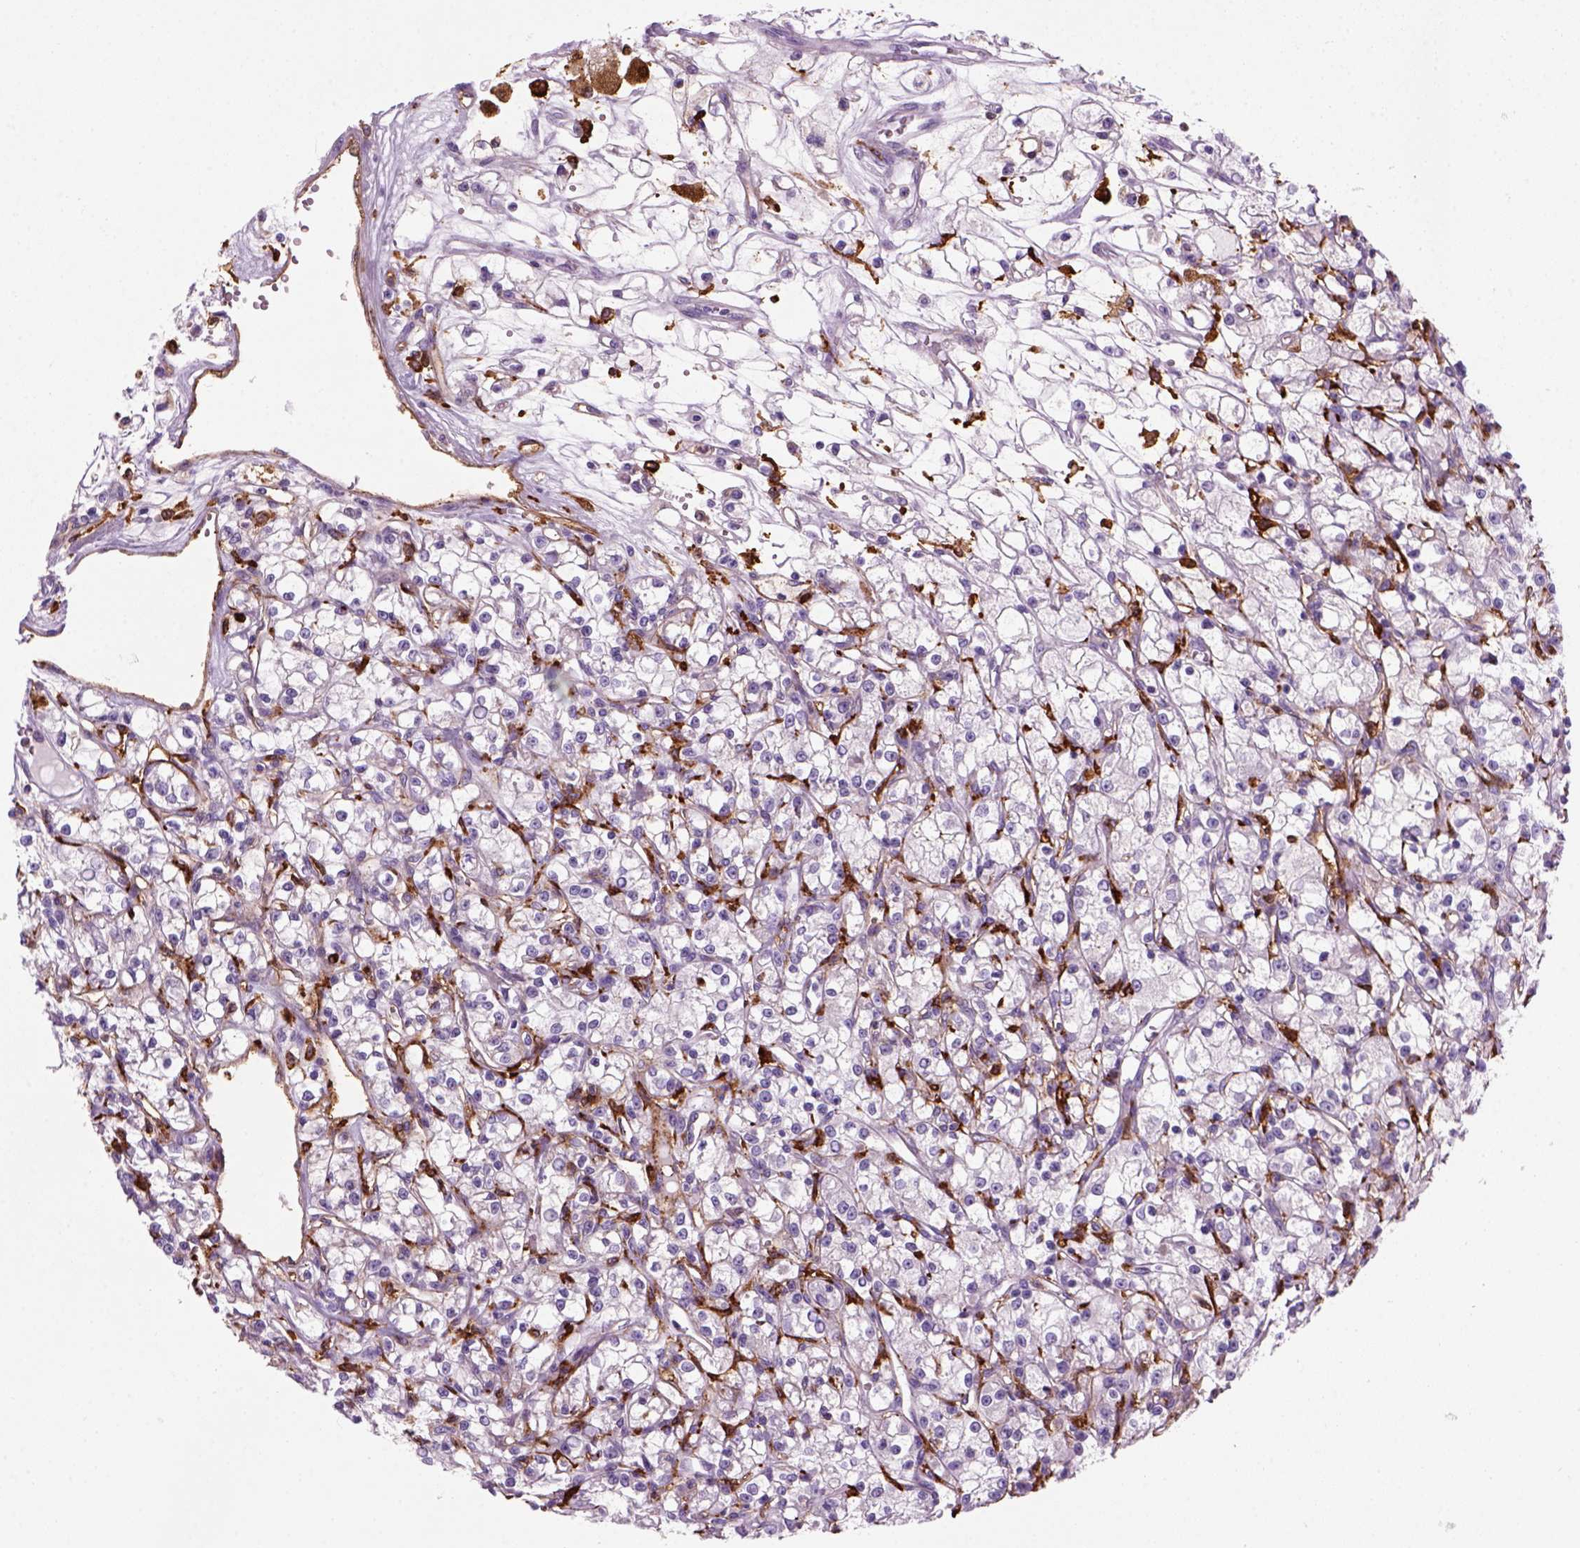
{"staining": {"intensity": "negative", "quantity": "none", "location": "none"}, "tissue": "renal cancer", "cell_type": "Tumor cells", "image_type": "cancer", "snomed": [{"axis": "morphology", "description": "Adenocarcinoma, NOS"}, {"axis": "topography", "description": "Kidney"}], "caption": "This is an IHC micrograph of renal adenocarcinoma. There is no expression in tumor cells.", "gene": "MARCKS", "patient": {"sex": "female", "age": 59}}